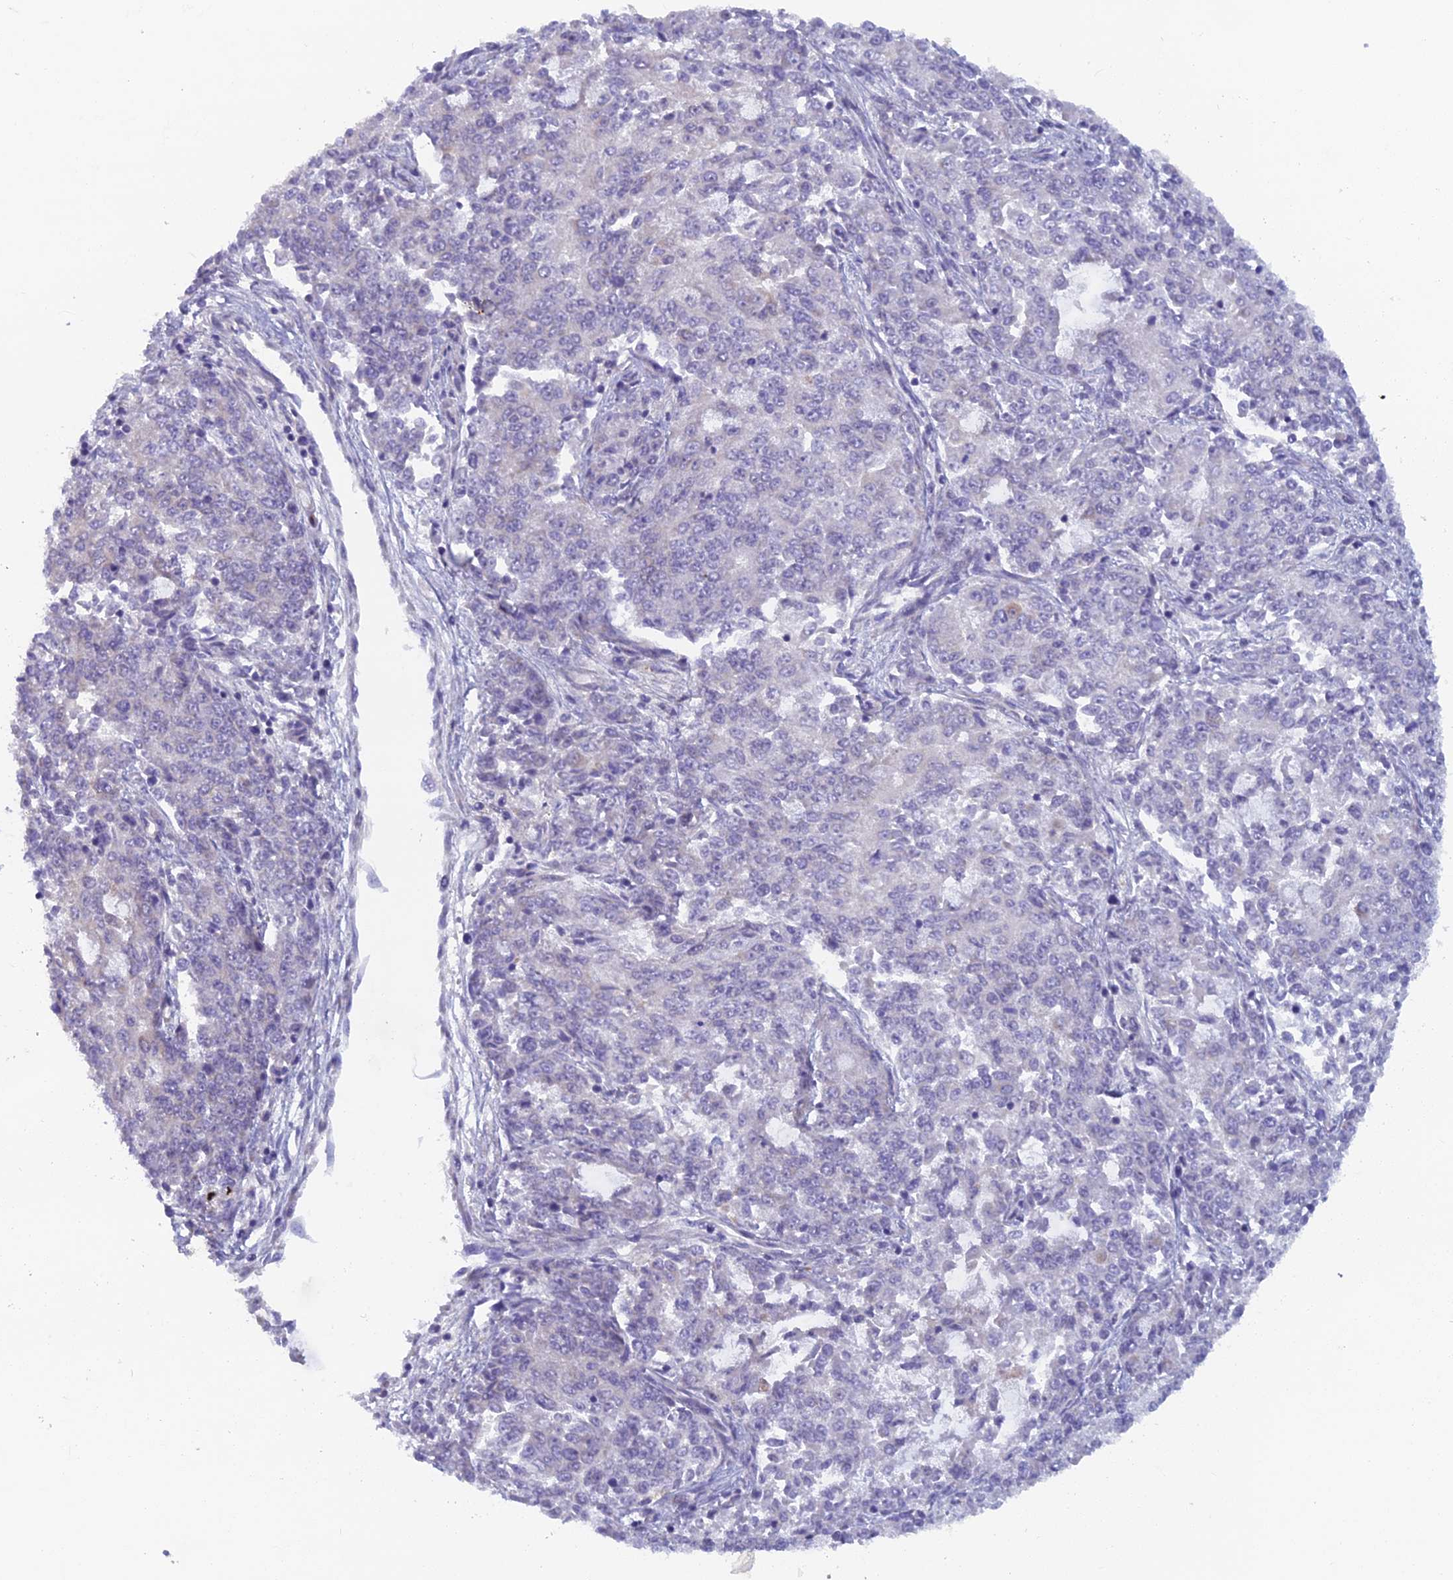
{"staining": {"intensity": "negative", "quantity": "none", "location": "none"}, "tissue": "endometrial cancer", "cell_type": "Tumor cells", "image_type": "cancer", "snomed": [{"axis": "morphology", "description": "Adenocarcinoma, NOS"}, {"axis": "topography", "description": "Endometrium"}], "caption": "Histopathology image shows no protein expression in tumor cells of adenocarcinoma (endometrial) tissue.", "gene": "B9D2", "patient": {"sex": "female", "age": 50}}